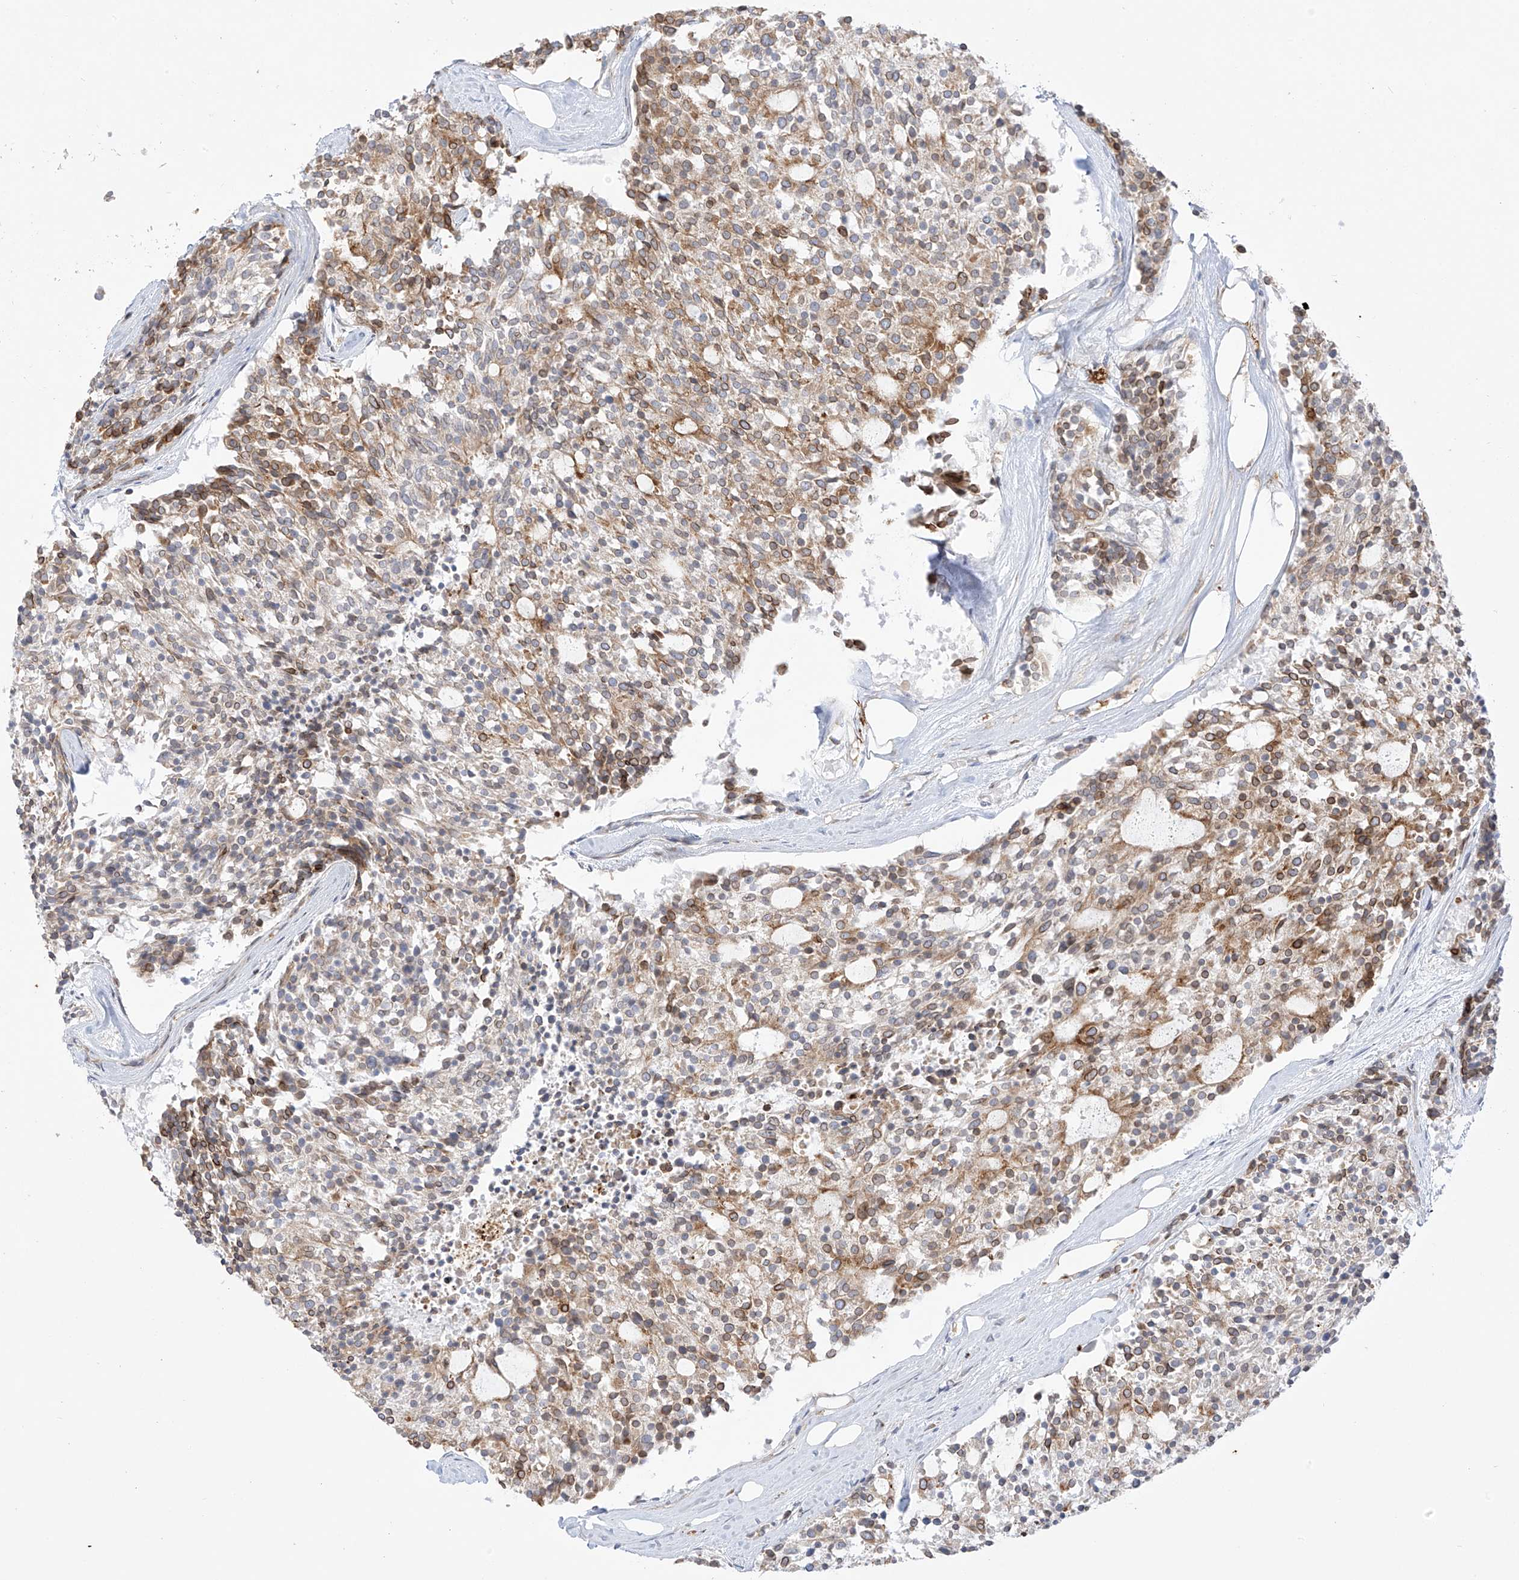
{"staining": {"intensity": "moderate", "quantity": "25%-75%", "location": "cytoplasmic/membranous"}, "tissue": "carcinoid", "cell_type": "Tumor cells", "image_type": "cancer", "snomed": [{"axis": "morphology", "description": "Carcinoid, malignant, NOS"}, {"axis": "topography", "description": "Pancreas"}], "caption": "Tumor cells show medium levels of moderate cytoplasmic/membranous staining in approximately 25%-75% of cells in human carcinoid.", "gene": "PCYOX1", "patient": {"sex": "female", "age": 54}}